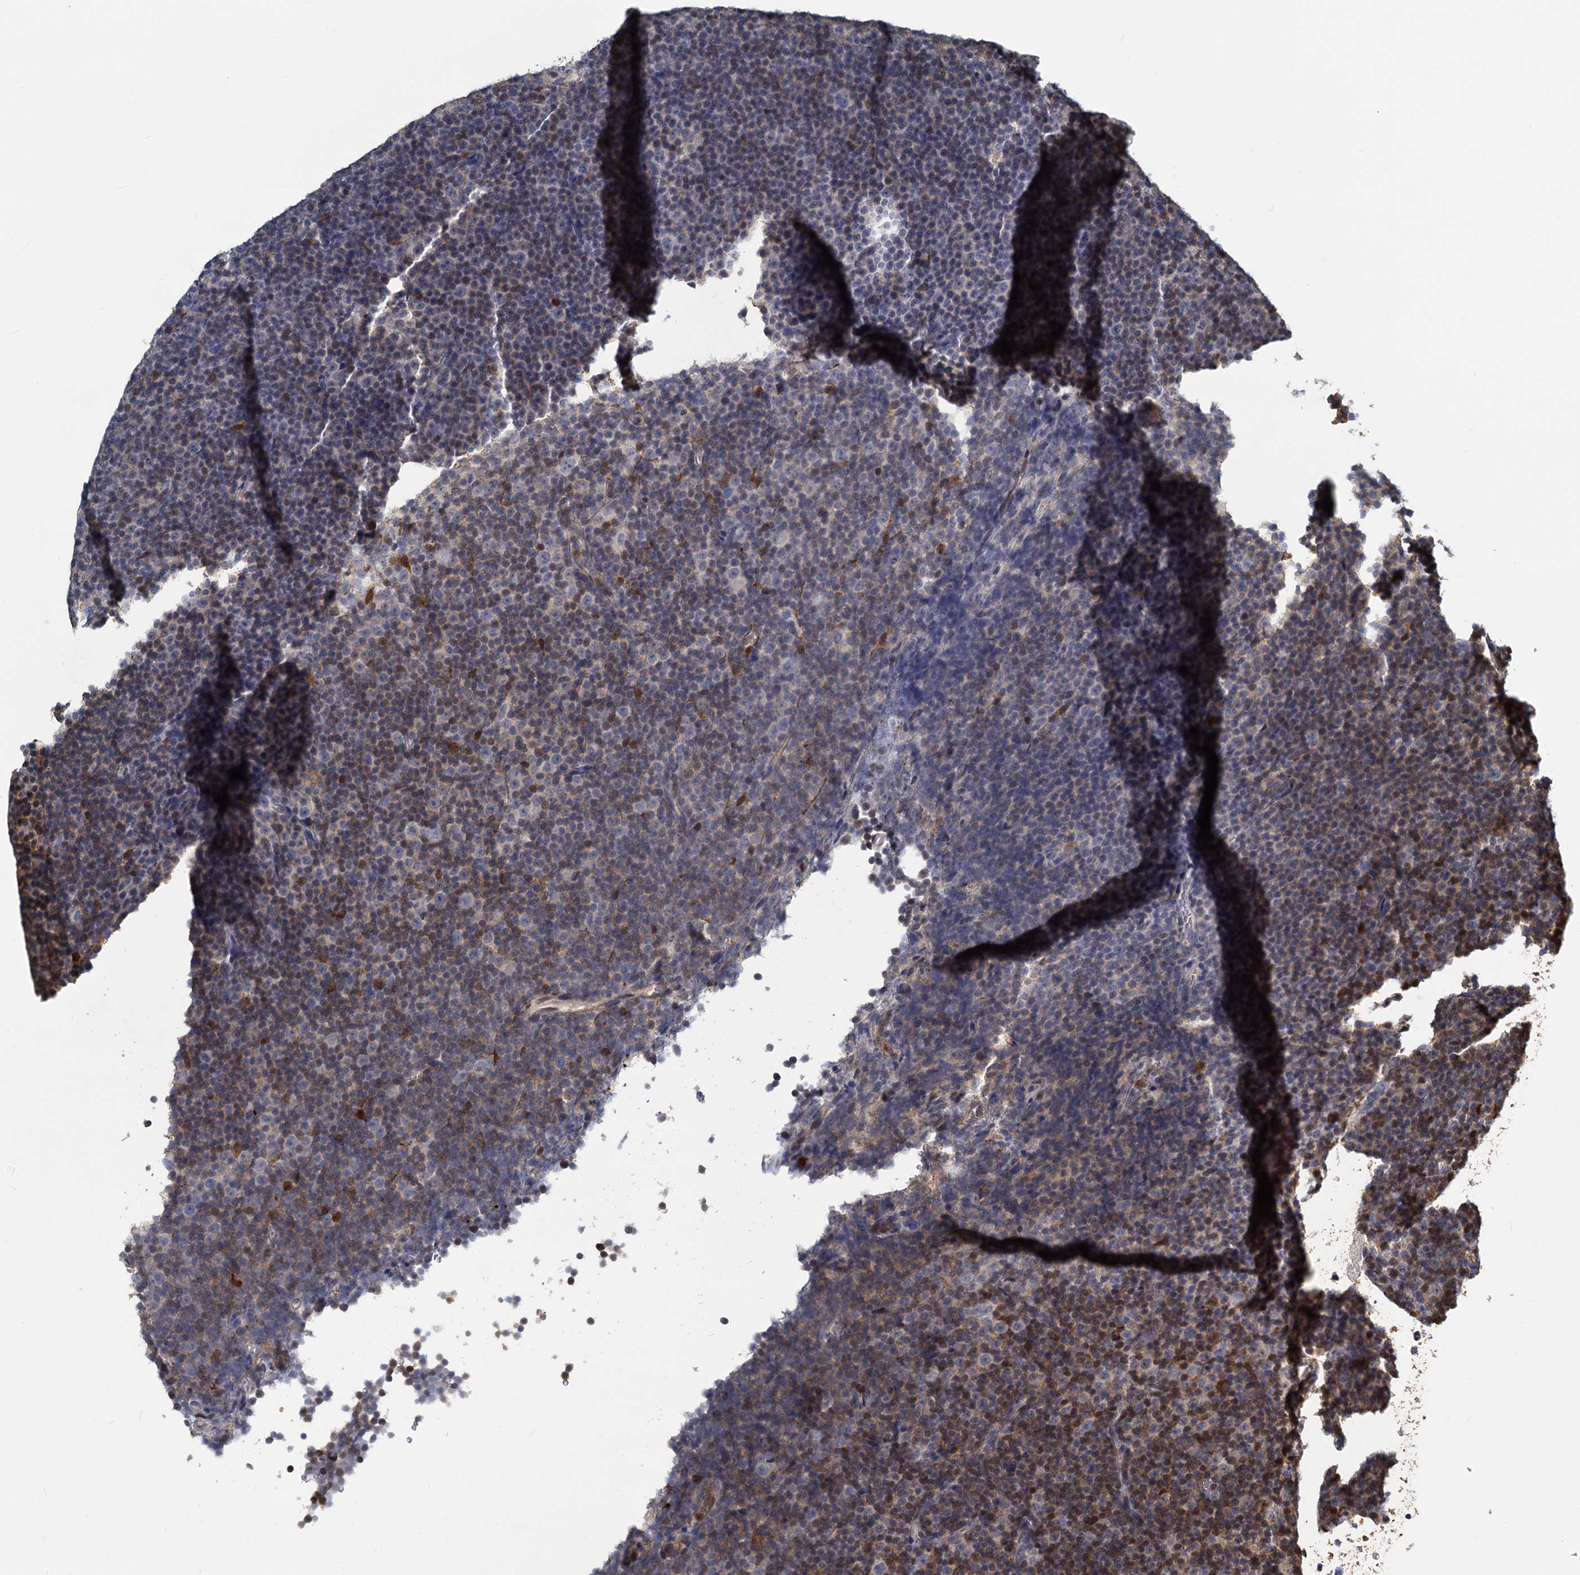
{"staining": {"intensity": "negative", "quantity": "none", "location": "none"}, "tissue": "lymphoma", "cell_type": "Tumor cells", "image_type": "cancer", "snomed": [{"axis": "morphology", "description": "Malignant lymphoma, non-Hodgkin's type, Low grade"}, {"axis": "topography", "description": "Lymph node"}], "caption": "IHC of human low-grade malignant lymphoma, non-Hodgkin's type shows no positivity in tumor cells.", "gene": "S100A6", "patient": {"sex": "female", "age": 67}}